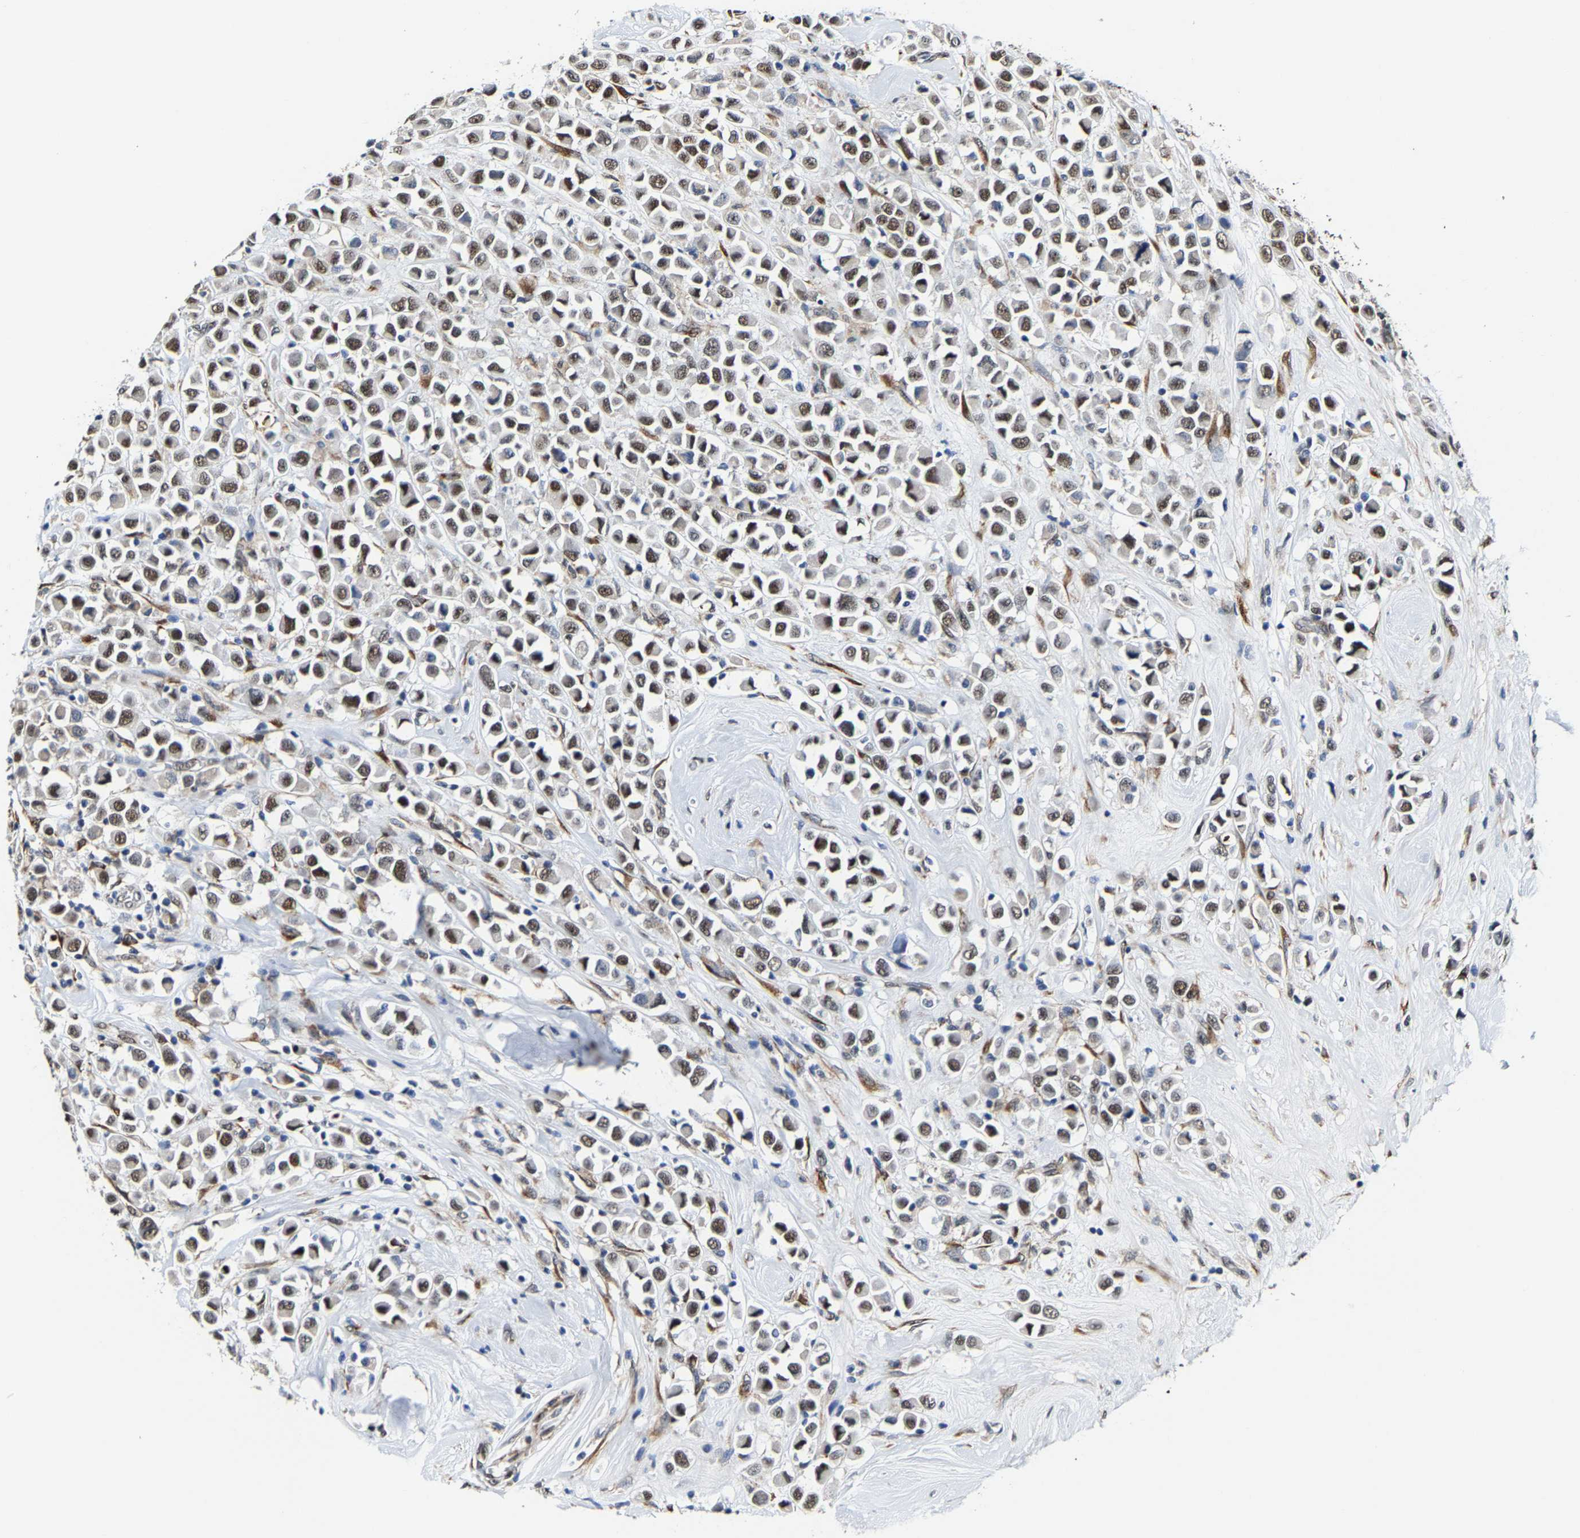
{"staining": {"intensity": "moderate", "quantity": ">75%", "location": "nuclear"}, "tissue": "breast cancer", "cell_type": "Tumor cells", "image_type": "cancer", "snomed": [{"axis": "morphology", "description": "Duct carcinoma"}, {"axis": "topography", "description": "Breast"}], "caption": "Breast cancer (invasive ductal carcinoma) stained for a protein (brown) displays moderate nuclear positive expression in approximately >75% of tumor cells.", "gene": "METTL1", "patient": {"sex": "female", "age": 61}}